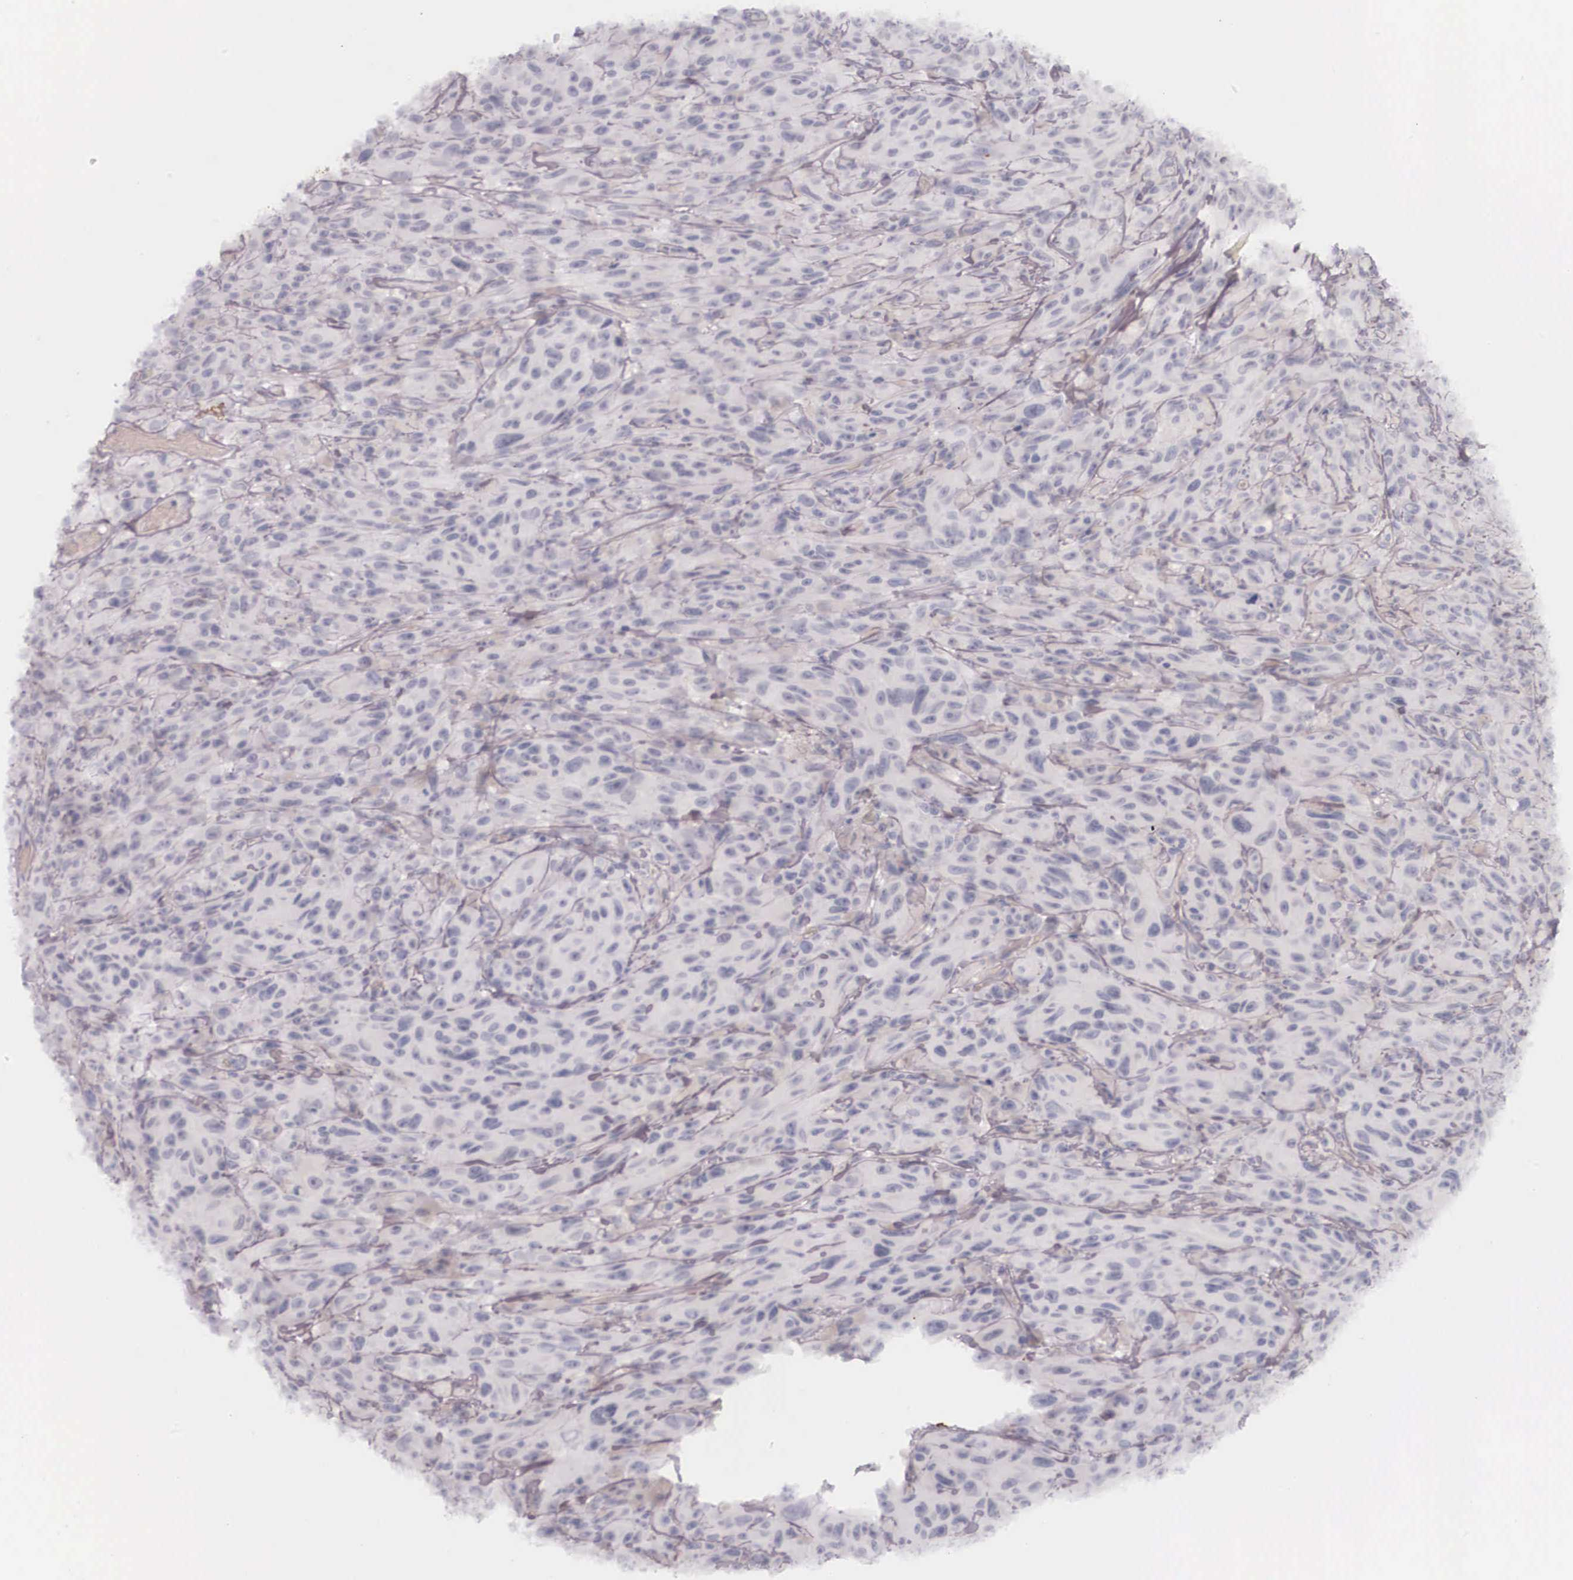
{"staining": {"intensity": "negative", "quantity": "none", "location": "none"}, "tissue": "melanoma", "cell_type": "Tumor cells", "image_type": "cancer", "snomed": [{"axis": "morphology", "description": "Malignant melanoma, NOS"}, {"axis": "topography", "description": "Skin"}], "caption": "Protein analysis of malignant melanoma demonstrates no significant staining in tumor cells.", "gene": "KRT14", "patient": {"sex": "male", "age": 70}}